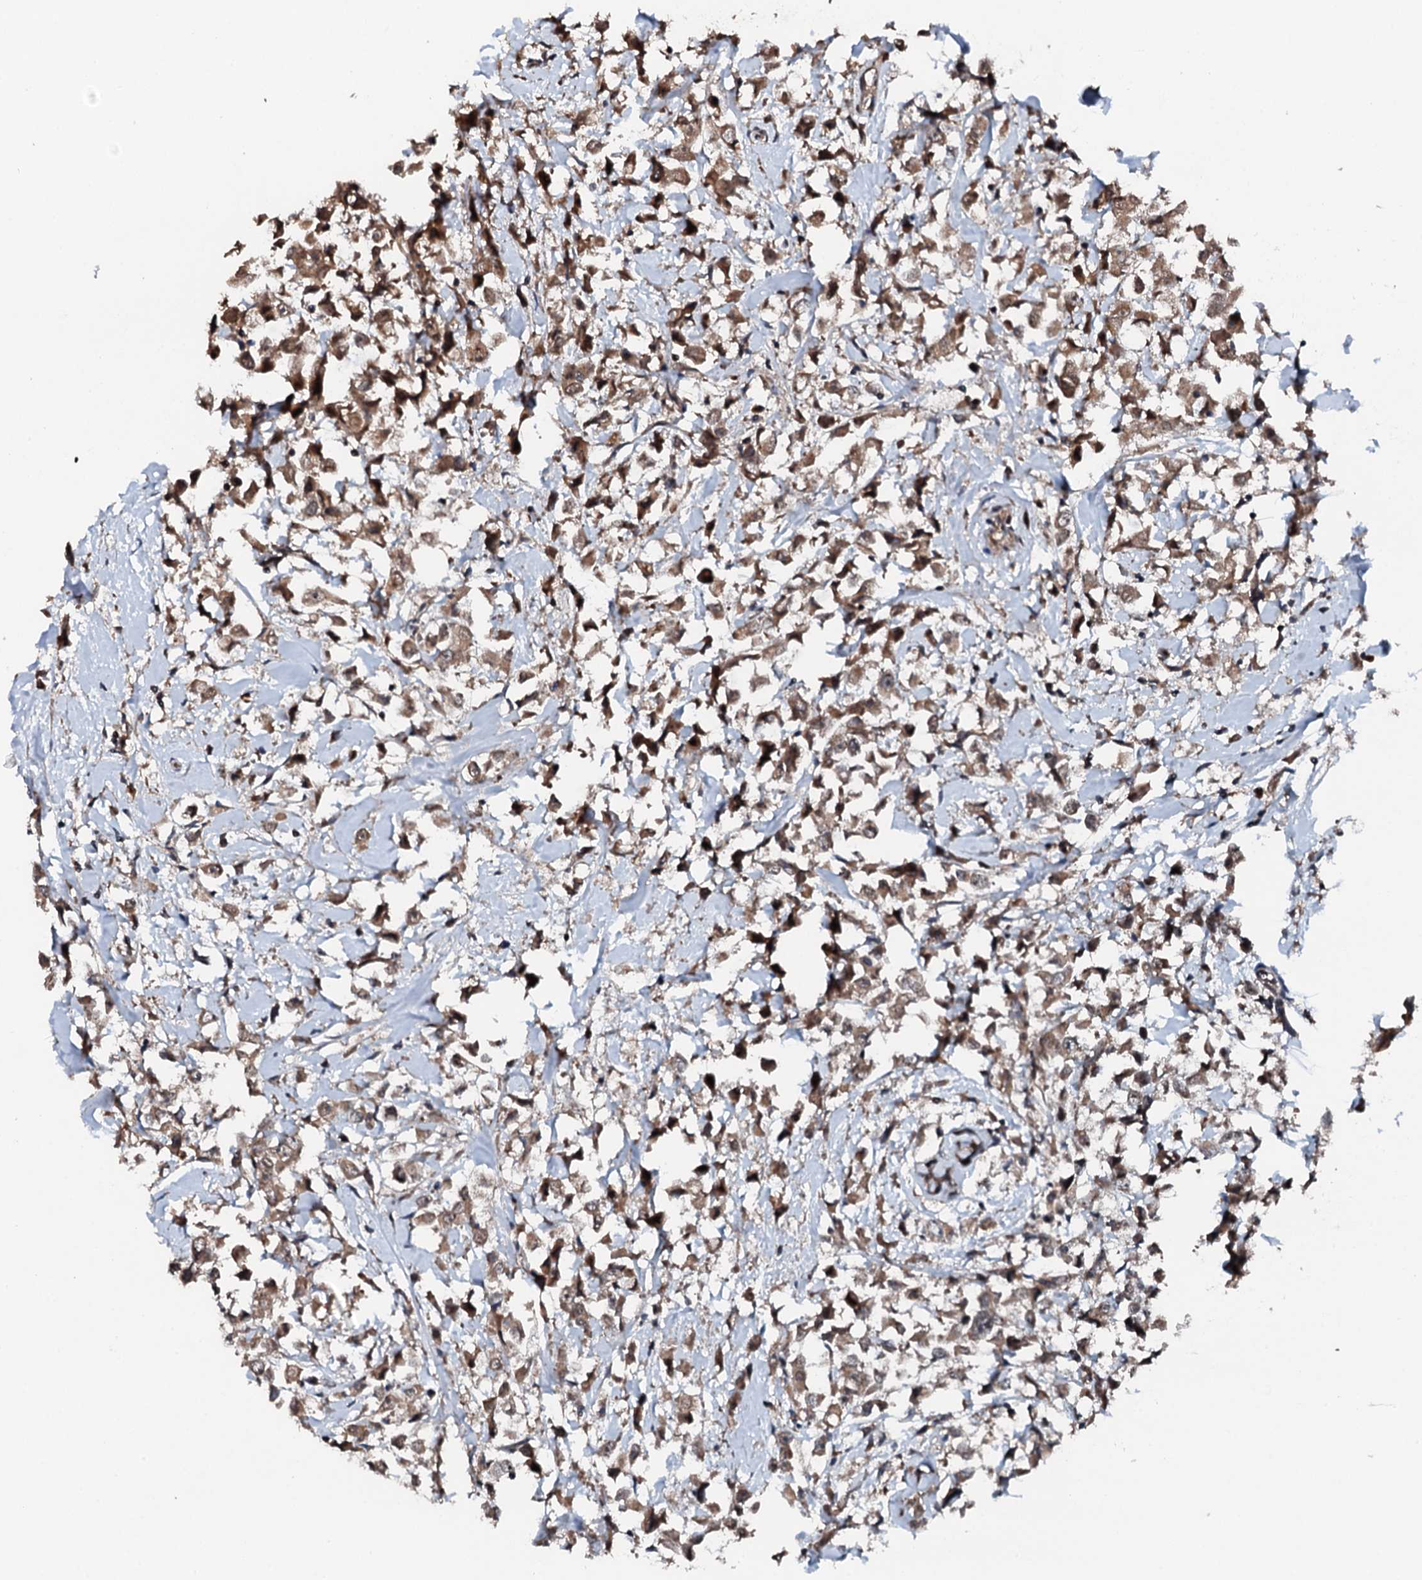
{"staining": {"intensity": "moderate", "quantity": ">75%", "location": "cytoplasmic/membranous,nuclear"}, "tissue": "breast cancer", "cell_type": "Tumor cells", "image_type": "cancer", "snomed": [{"axis": "morphology", "description": "Duct carcinoma"}, {"axis": "topography", "description": "Breast"}], "caption": "Brown immunohistochemical staining in breast cancer reveals moderate cytoplasmic/membranous and nuclear positivity in approximately >75% of tumor cells. (DAB = brown stain, brightfield microscopy at high magnification).", "gene": "FLYWCH1", "patient": {"sex": "female", "age": 61}}